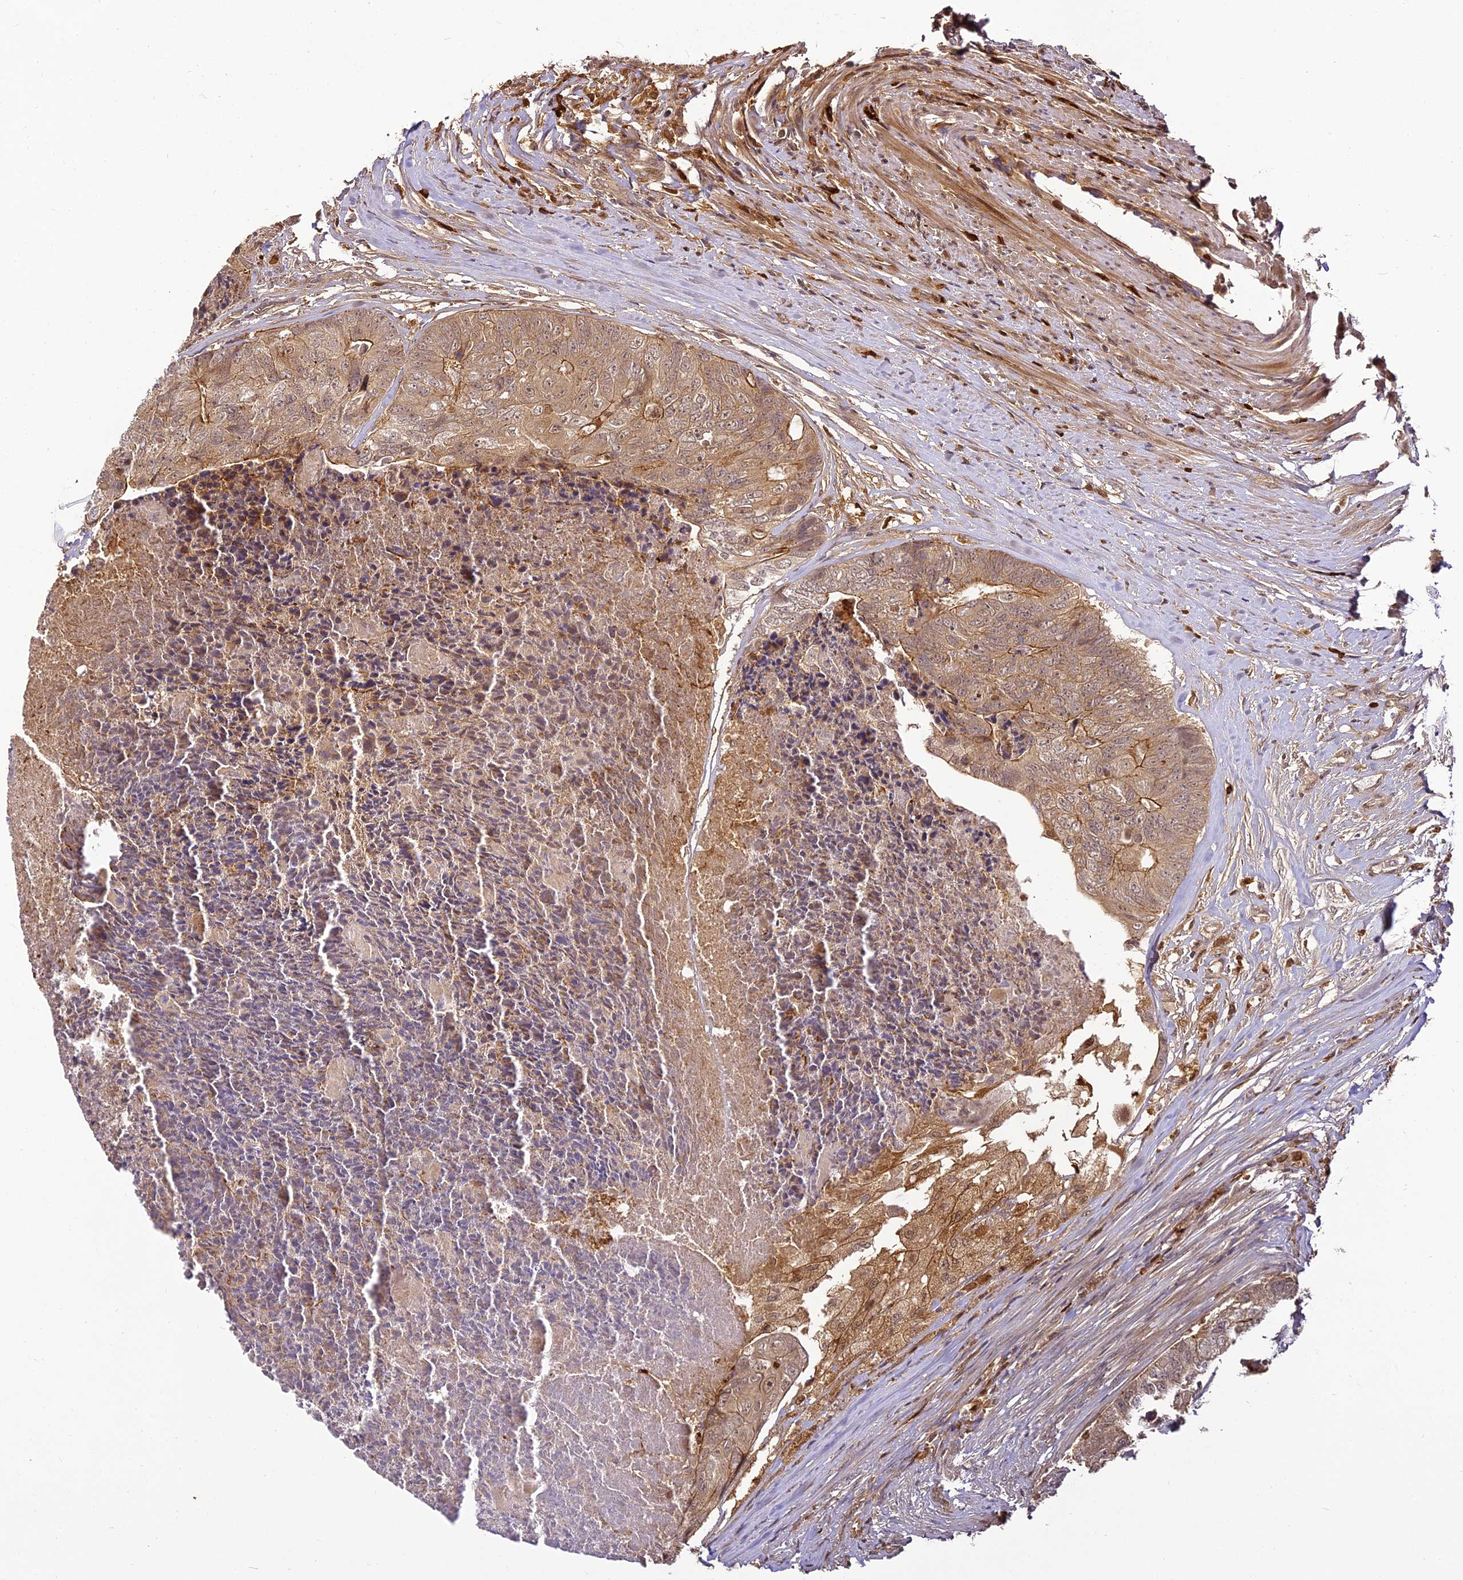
{"staining": {"intensity": "moderate", "quantity": ">75%", "location": "cytoplasmic/membranous"}, "tissue": "colorectal cancer", "cell_type": "Tumor cells", "image_type": "cancer", "snomed": [{"axis": "morphology", "description": "Adenocarcinoma, NOS"}, {"axis": "topography", "description": "Colon"}], "caption": "Immunohistochemical staining of colorectal cancer (adenocarcinoma) demonstrates medium levels of moderate cytoplasmic/membranous protein staining in approximately >75% of tumor cells.", "gene": "BCDIN3D", "patient": {"sex": "female", "age": 67}}